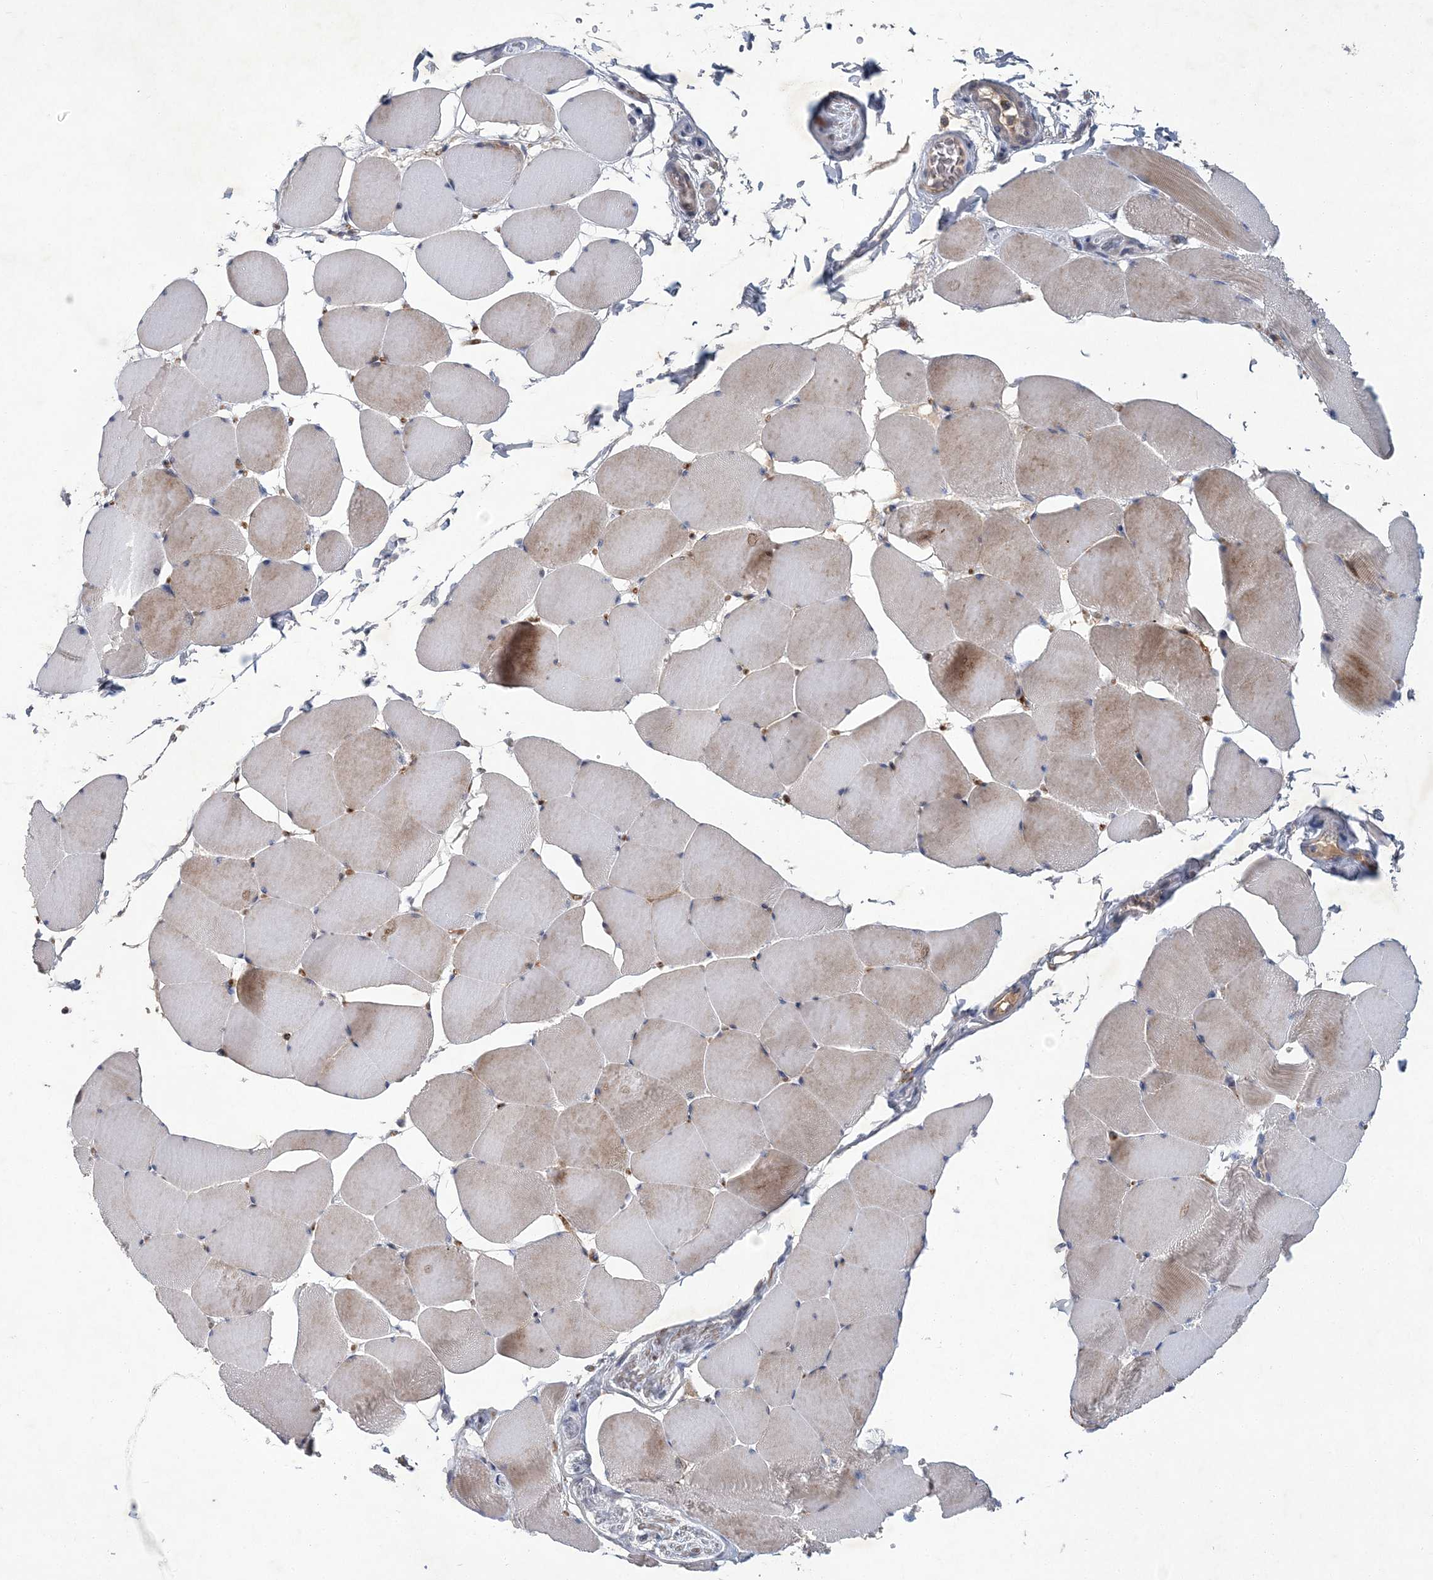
{"staining": {"intensity": "moderate", "quantity": "25%-75%", "location": "cytoplasmic/membranous"}, "tissue": "skeletal muscle", "cell_type": "Myocytes", "image_type": "normal", "snomed": [{"axis": "morphology", "description": "Normal tissue, NOS"}, {"axis": "topography", "description": "Skeletal muscle"}], "caption": "Myocytes reveal medium levels of moderate cytoplasmic/membranous positivity in approximately 25%-75% of cells in benign human skeletal muscle. (DAB (3,3'-diaminobenzidine) = brown stain, brightfield microscopy at high magnification).", "gene": "RNF25", "patient": {"sex": "male", "age": 62}}